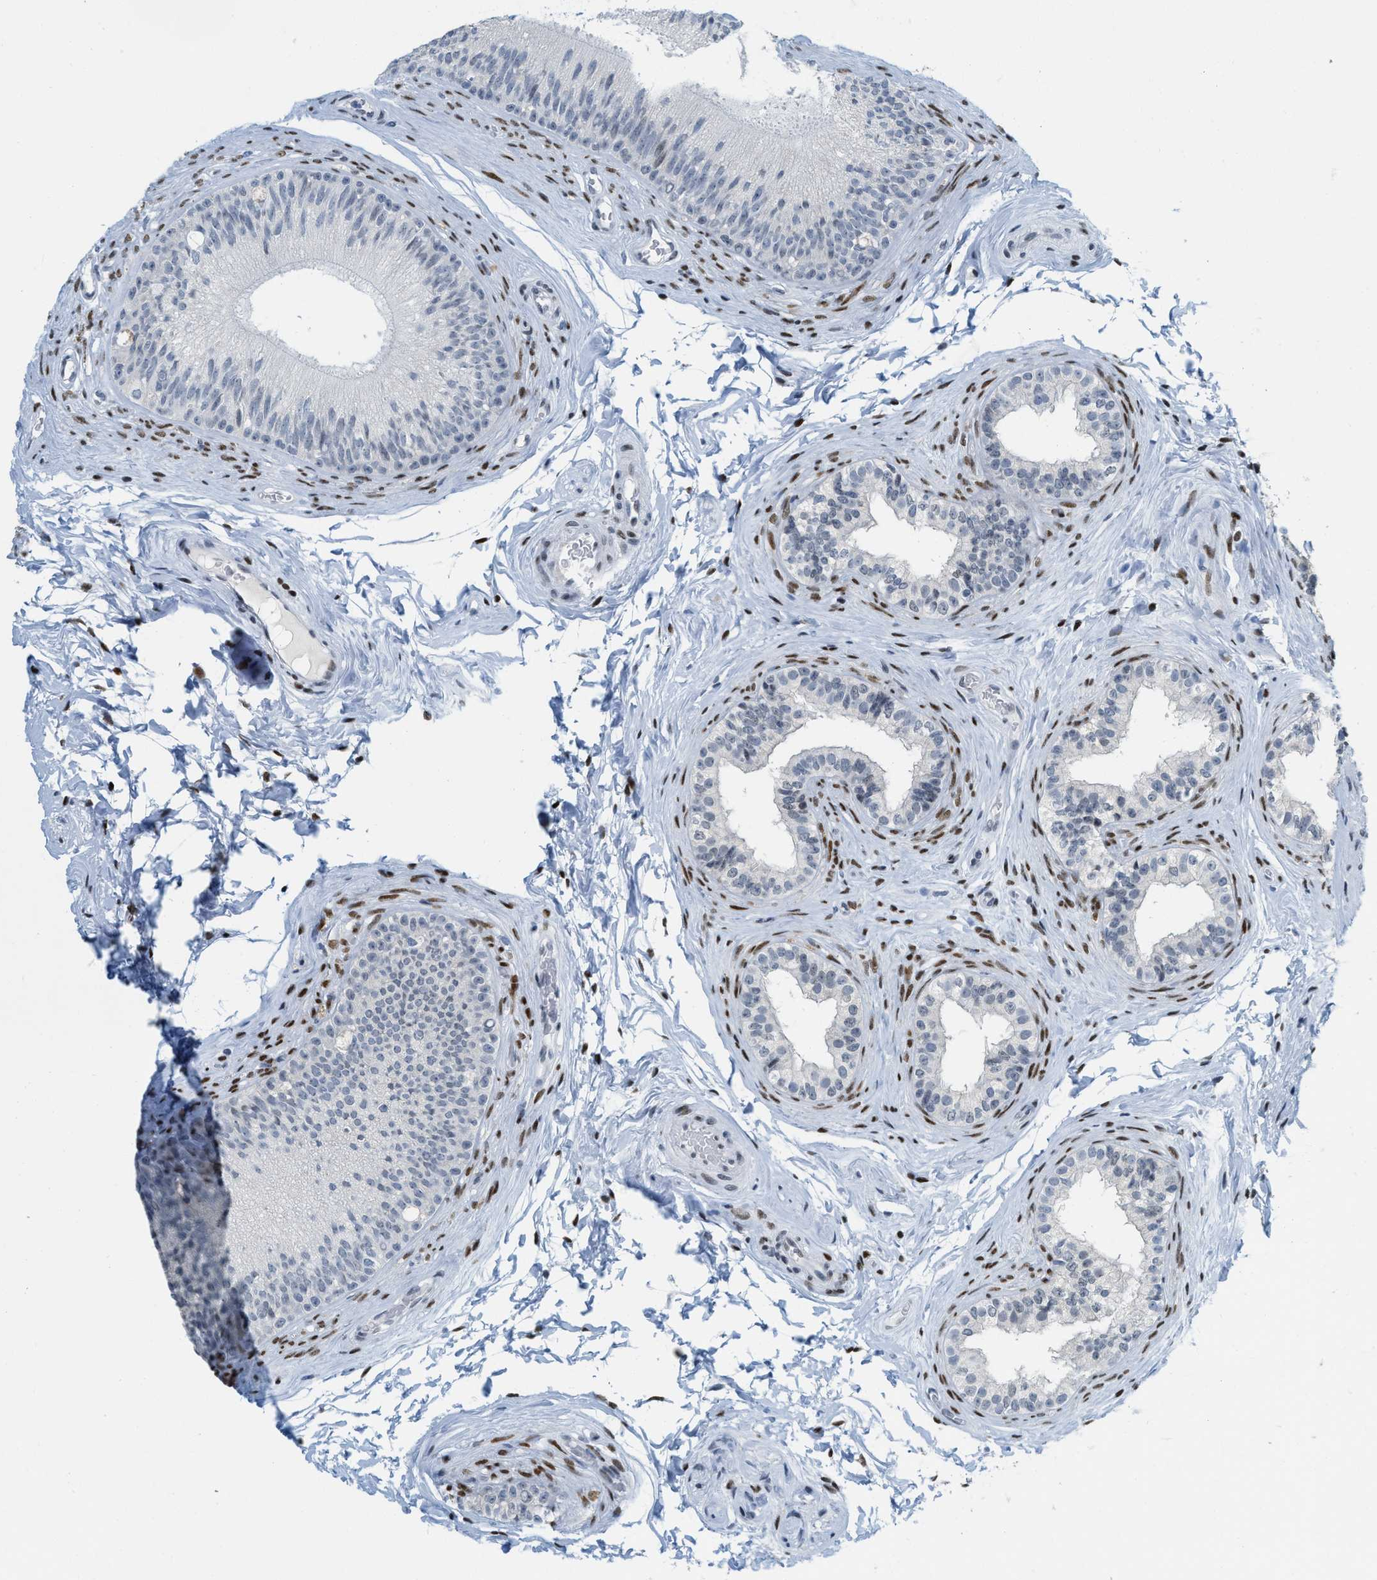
{"staining": {"intensity": "negative", "quantity": "none", "location": "none"}, "tissue": "epididymis", "cell_type": "Glandular cells", "image_type": "normal", "snomed": [{"axis": "morphology", "description": "Normal tissue, NOS"}, {"axis": "topography", "description": "Testis"}, {"axis": "topography", "description": "Epididymis"}], "caption": "A micrograph of human epididymis is negative for staining in glandular cells. (Brightfield microscopy of DAB immunohistochemistry at high magnification).", "gene": "PBX1", "patient": {"sex": "male", "age": 36}}